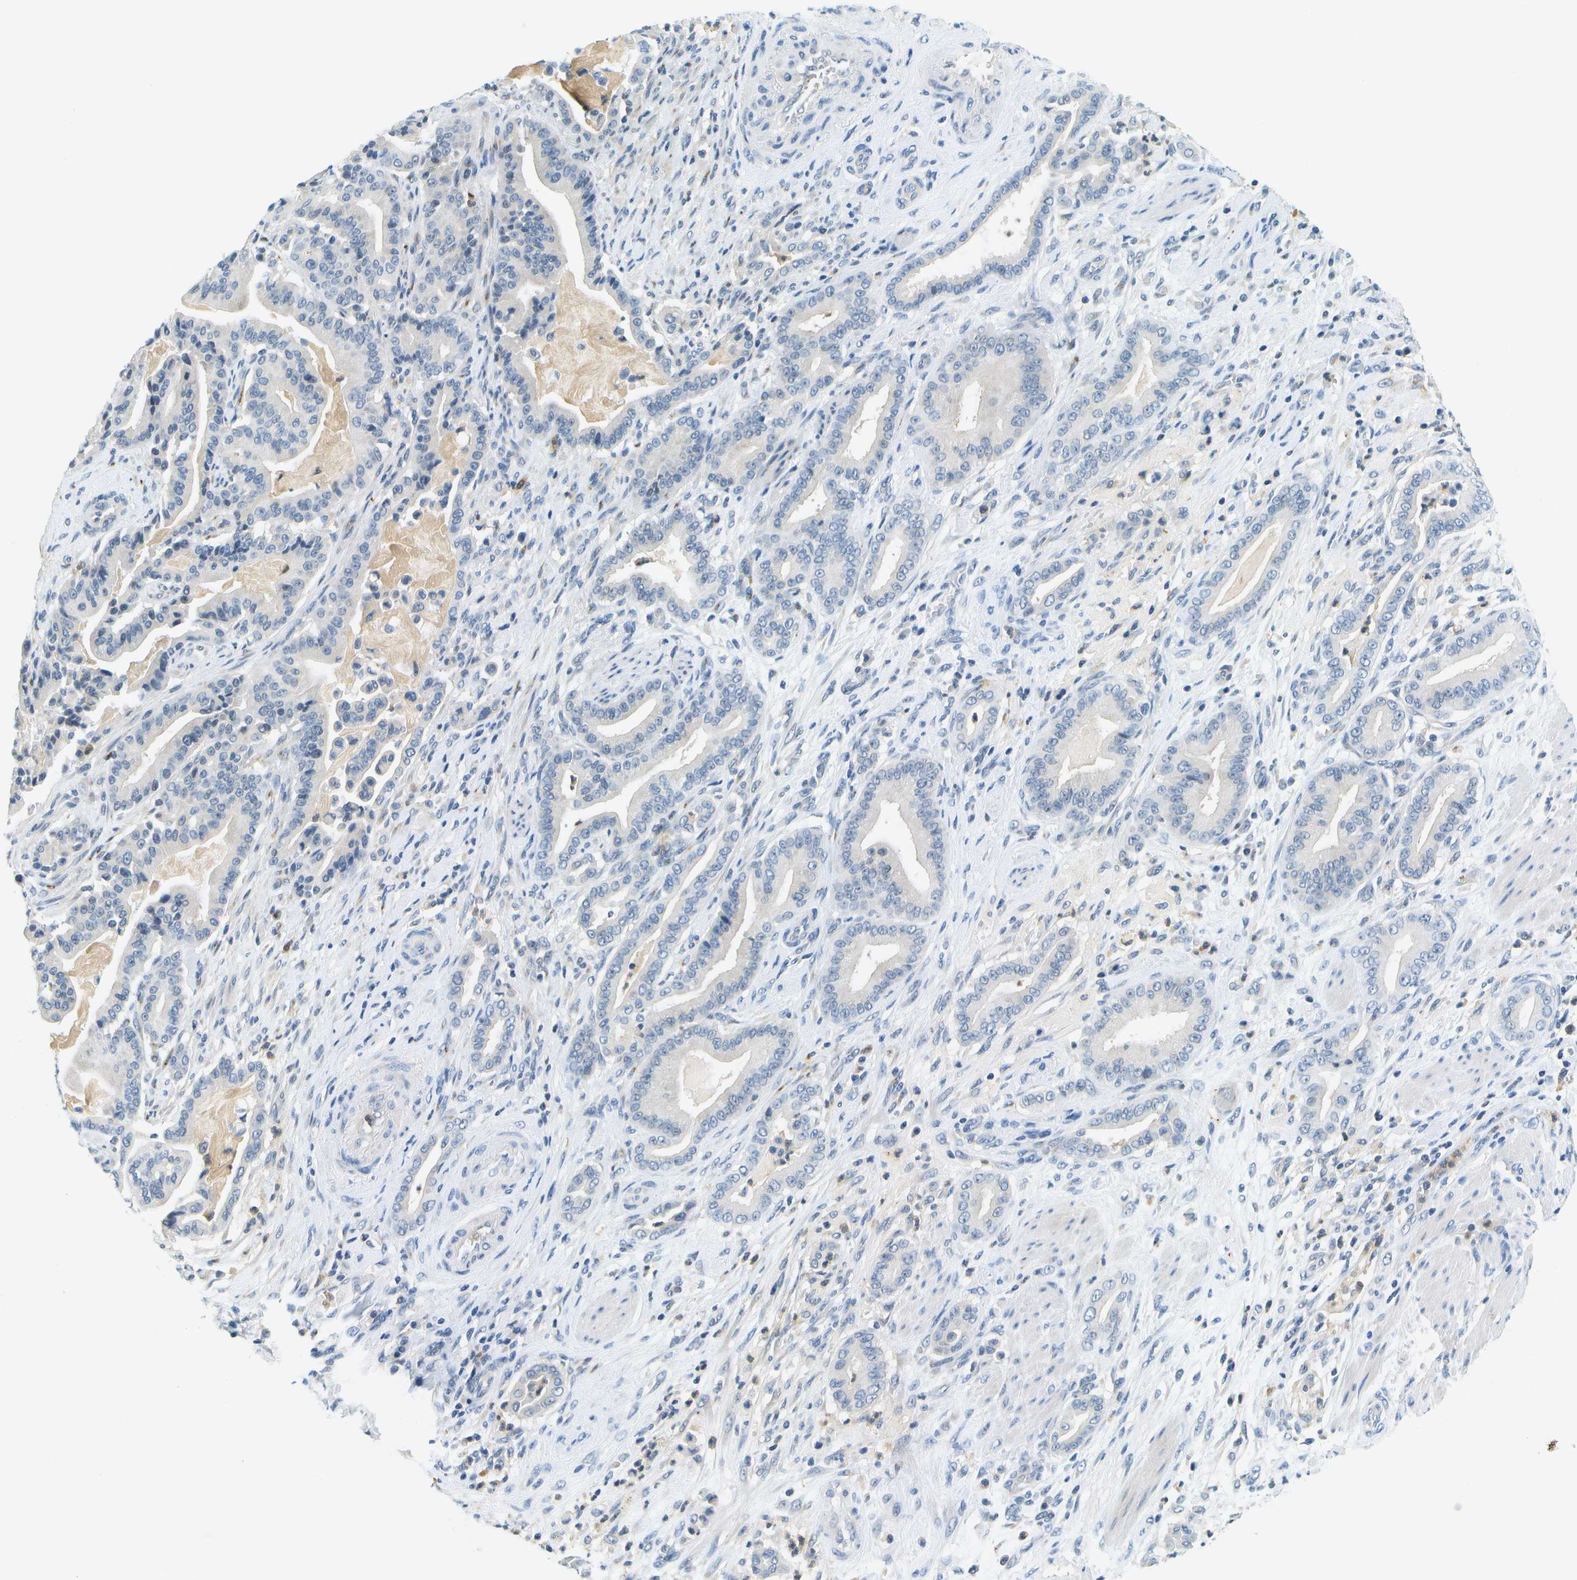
{"staining": {"intensity": "negative", "quantity": "none", "location": "none"}, "tissue": "pancreatic cancer", "cell_type": "Tumor cells", "image_type": "cancer", "snomed": [{"axis": "morphology", "description": "Normal tissue, NOS"}, {"axis": "morphology", "description": "Adenocarcinoma, NOS"}, {"axis": "topography", "description": "Pancreas"}], "caption": "The histopathology image demonstrates no significant expression in tumor cells of adenocarcinoma (pancreatic).", "gene": "RASGRP2", "patient": {"sex": "male", "age": 63}}